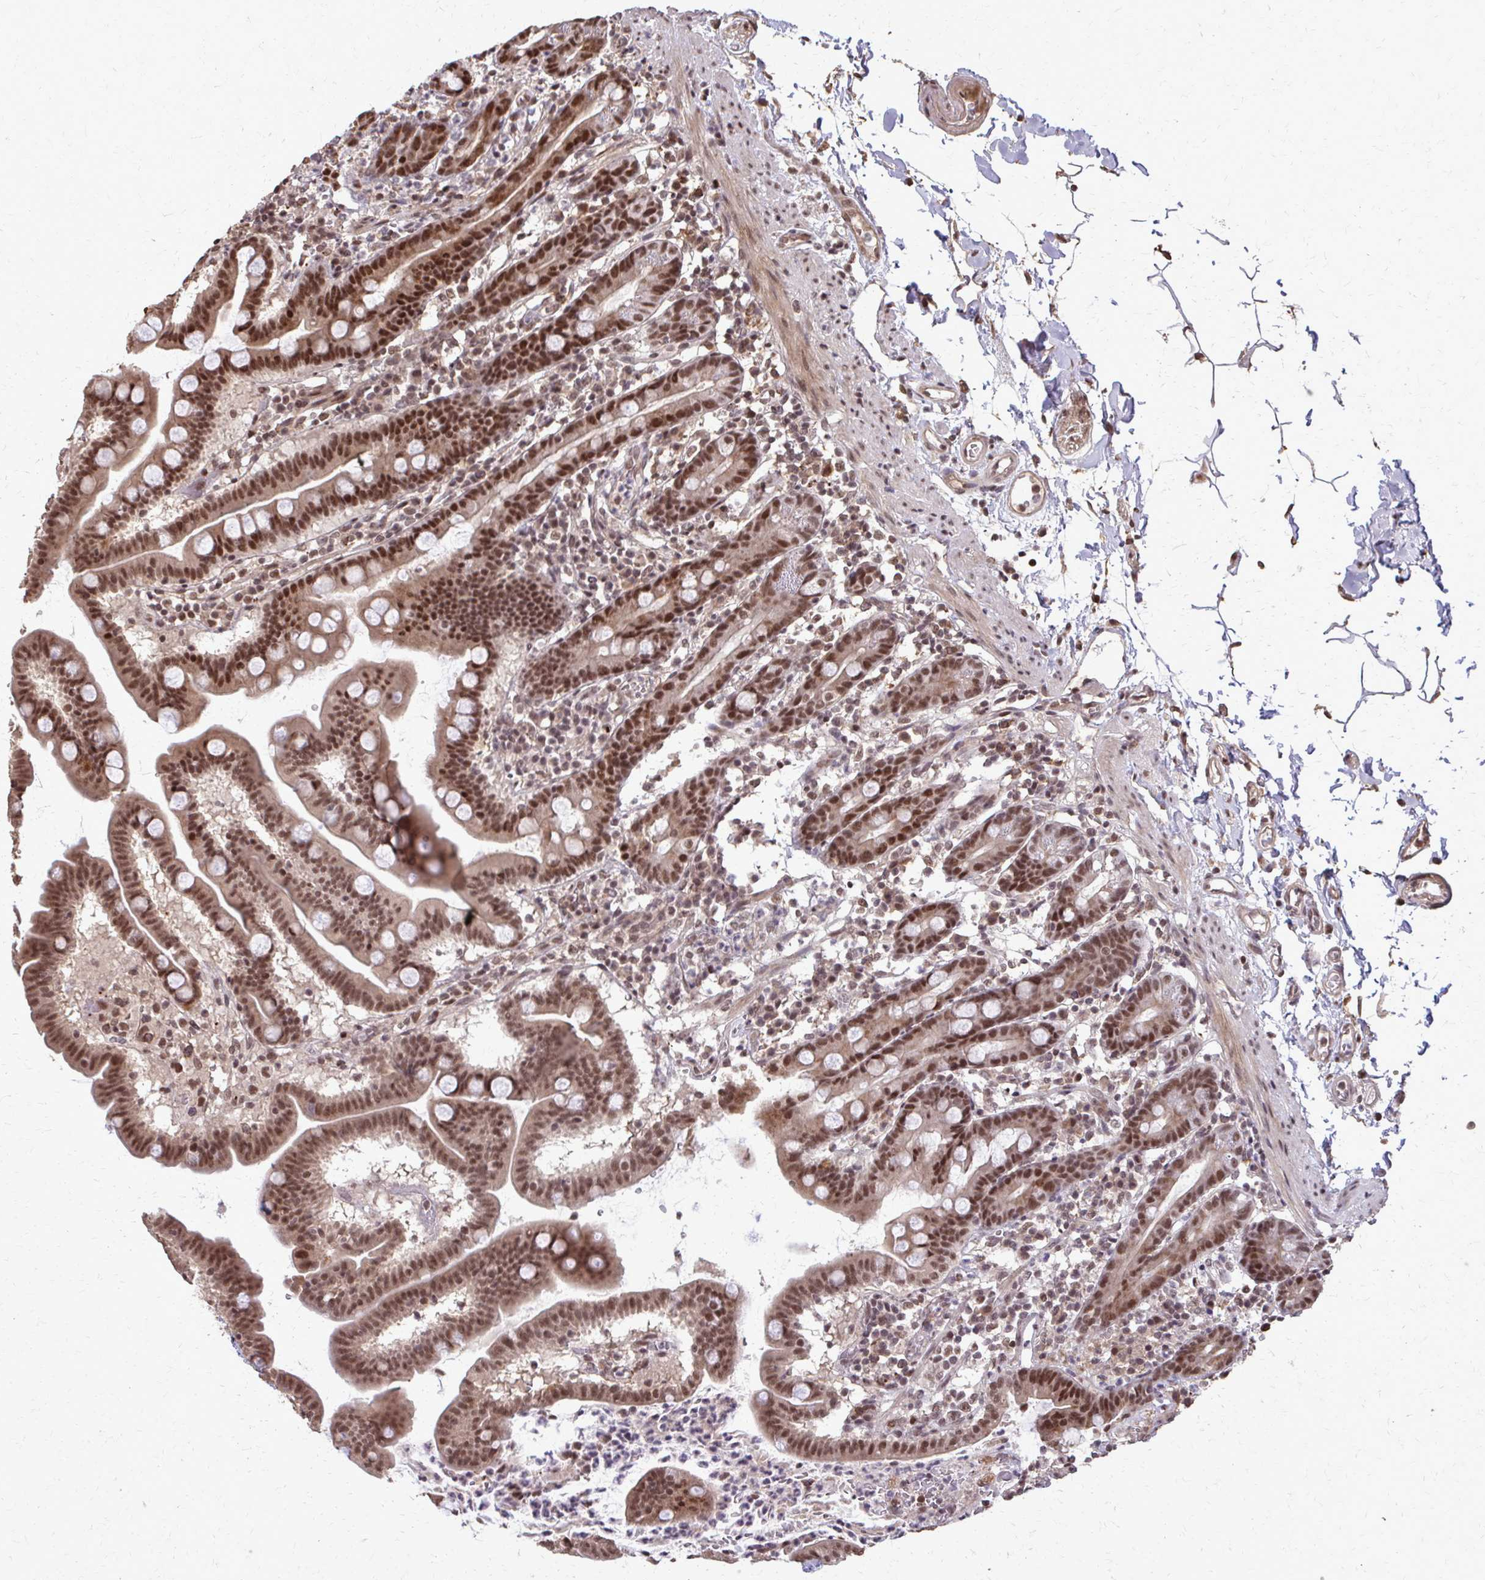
{"staining": {"intensity": "moderate", "quantity": ">75%", "location": "nuclear"}, "tissue": "duodenum", "cell_type": "Glandular cells", "image_type": "normal", "snomed": [{"axis": "morphology", "description": "Normal tissue, NOS"}, {"axis": "topography", "description": "Pancreas"}, {"axis": "topography", "description": "Duodenum"}], "caption": "Unremarkable duodenum reveals moderate nuclear staining in about >75% of glandular cells.", "gene": "SS18", "patient": {"sex": "male", "age": 59}}